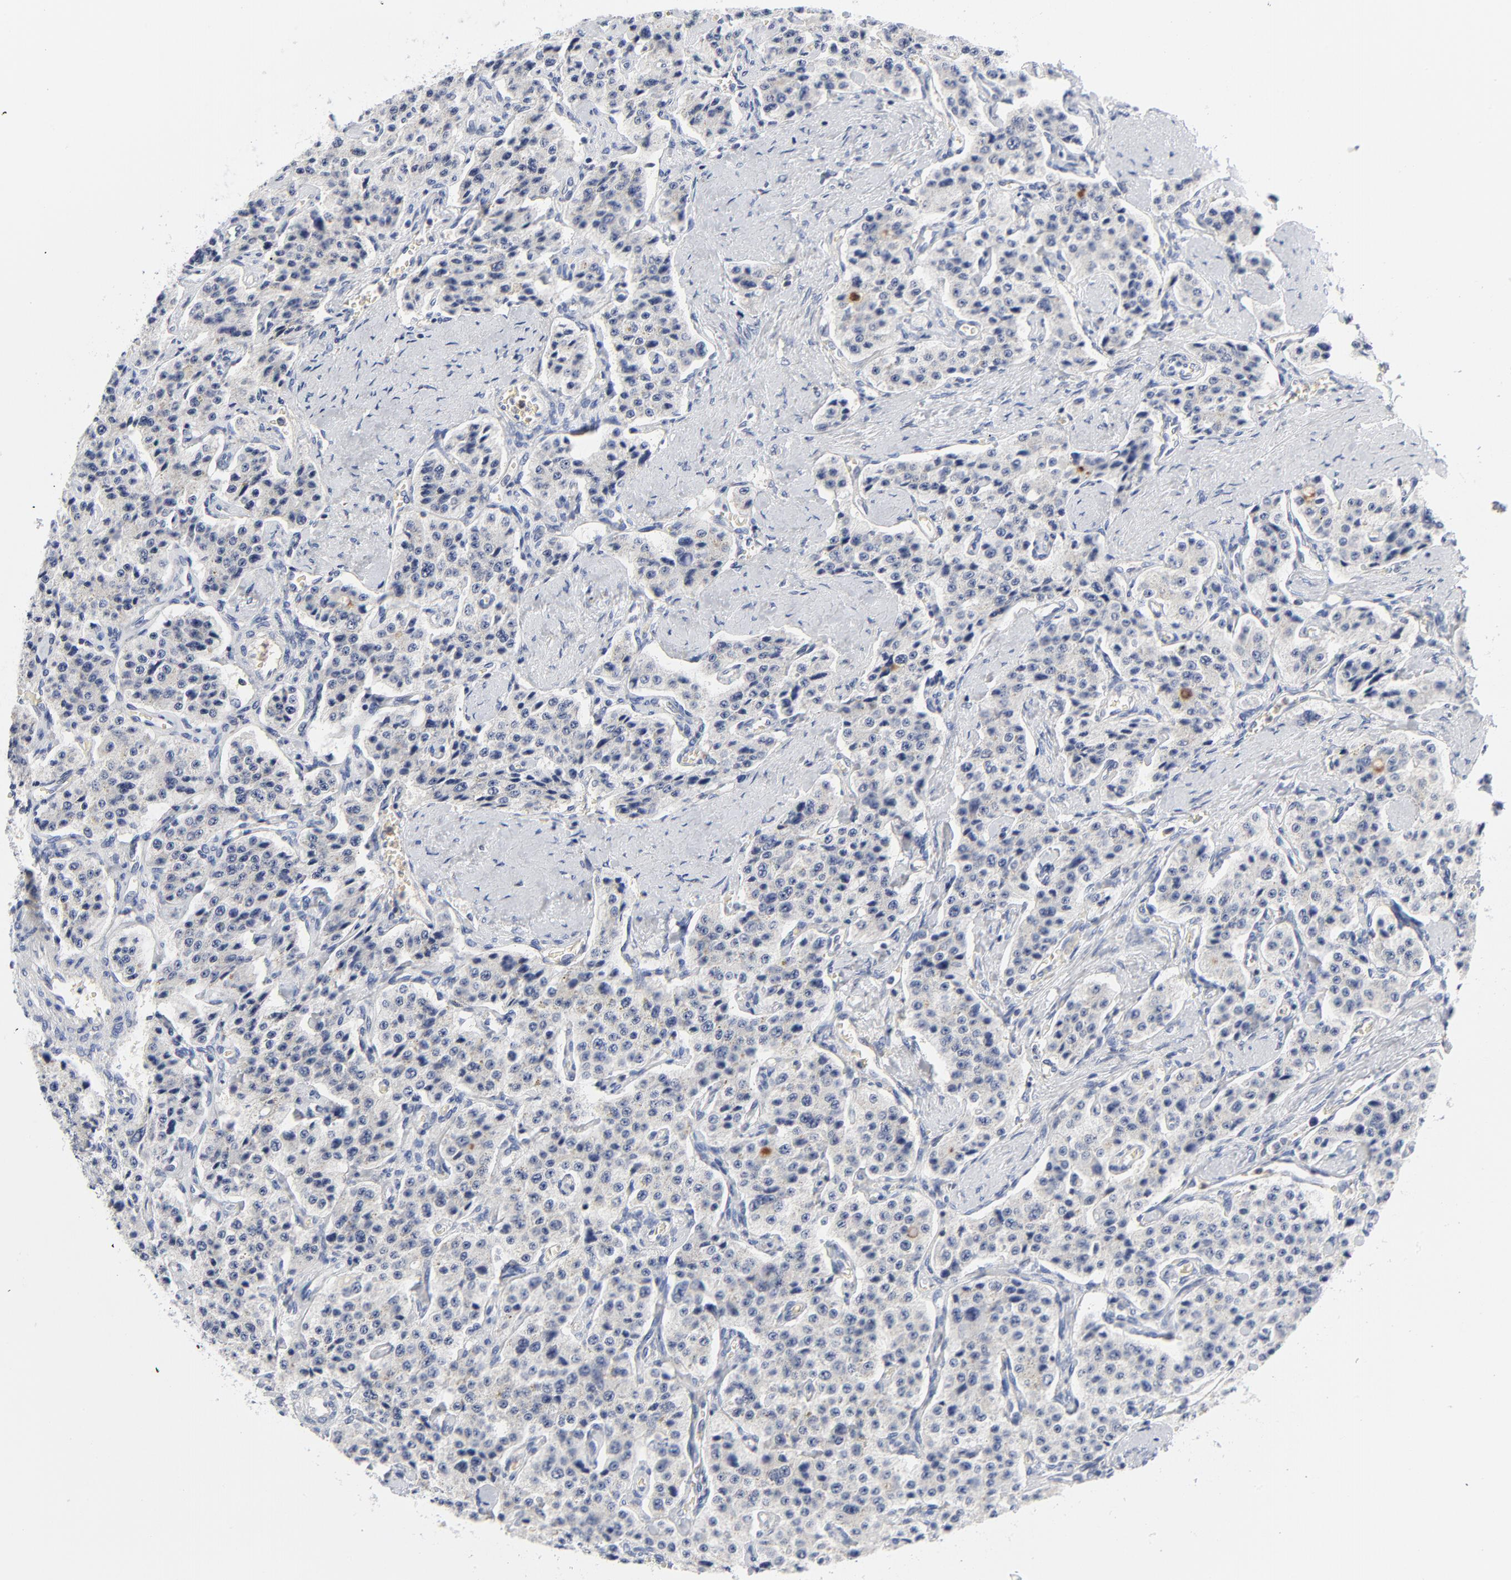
{"staining": {"intensity": "negative", "quantity": "none", "location": "none"}, "tissue": "carcinoid", "cell_type": "Tumor cells", "image_type": "cancer", "snomed": [{"axis": "morphology", "description": "Carcinoid, malignant, NOS"}, {"axis": "topography", "description": "Small intestine"}], "caption": "Protein analysis of malignant carcinoid displays no significant expression in tumor cells.", "gene": "CAB39L", "patient": {"sex": "male", "age": 52}}